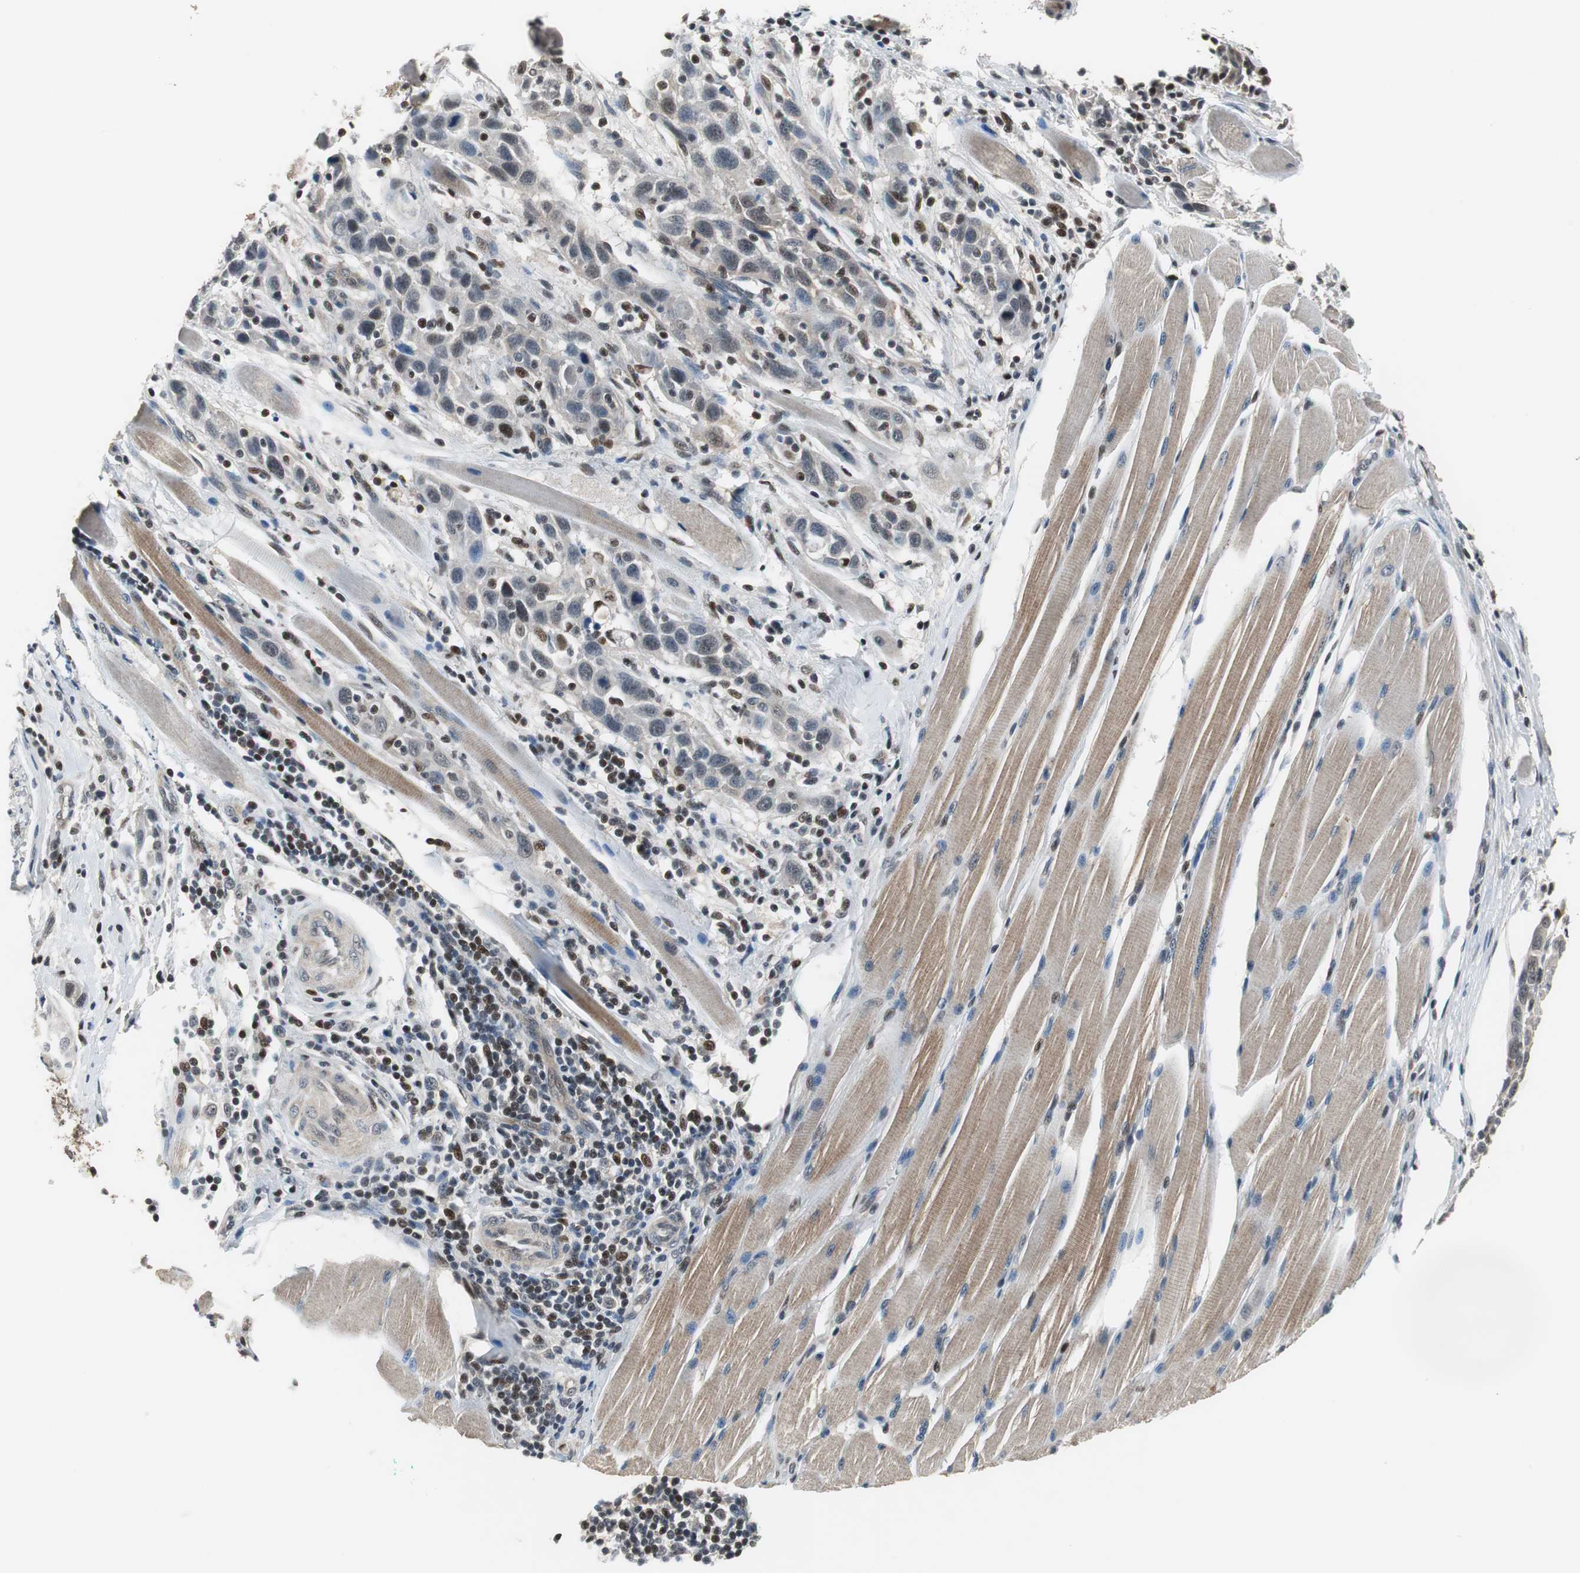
{"staining": {"intensity": "weak", "quantity": "25%-75%", "location": "nuclear"}, "tissue": "head and neck cancer", "cell_type": "Tumor cells", "image_type": "cancer", "snomed": [{"axis": "morphology", "description": "Normal tissue, NOS"}, {"axis": "morphology", "description": "Squamous cell carcinoma, NOS"}, {"axis": "topography", "description": "Oral tissue"}, {"axis": "topography", "description": "Head-Neck"}], "caption": "High-power microscopy captured an IHC micrograph of head and neck cancer, revealing weak nuclear staining in approximately 25%-75% of tumor cells. (DAB (3,3'-diaminobenzidine) IHC, brown staining for protein, blue staining for nuclei).", "gene": "MAFB", "patient": {"sex": "female", "age": 50}}